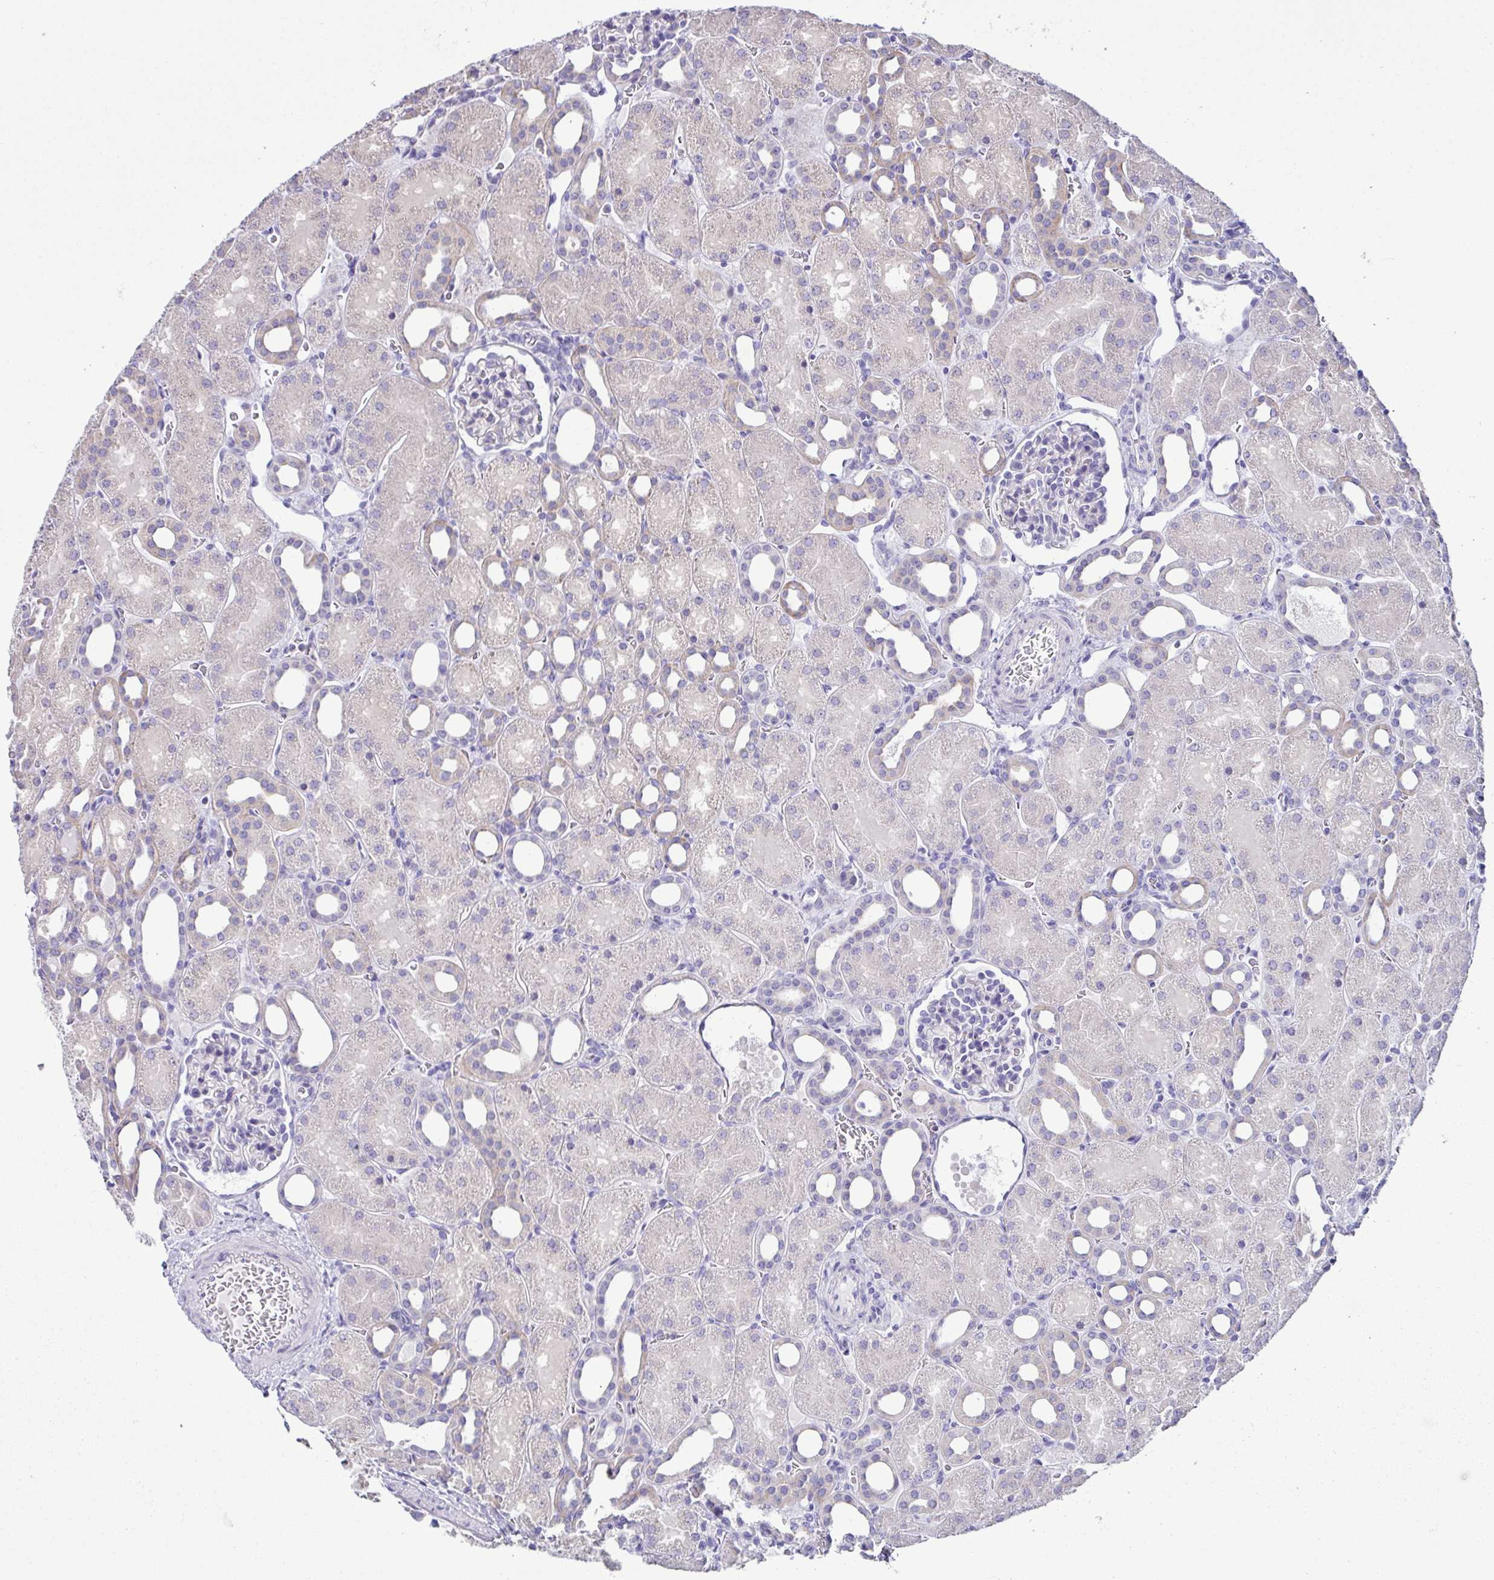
{"staining": {"intensity": "negative", "quantity": "none", "location": "none"}, "tissue": "kidney", "cell_type": "Cells in glomeruli", "image_type": "normal", "snomed": [{"axis": "morphology", "description": "Normal tissue, NOS"}, {"axis": "topography", "description": "Kidney"}], "caption": "An image of kidney stained for a protein displays no brown staining in cells in glomeruli. (Stains: DAB IHC with hematoxylin counter stain, Microscopy: brightfield microscopy at high magnification).", "gene": "D2HGDH", "patient": {"sex": "male", "age": 2}}